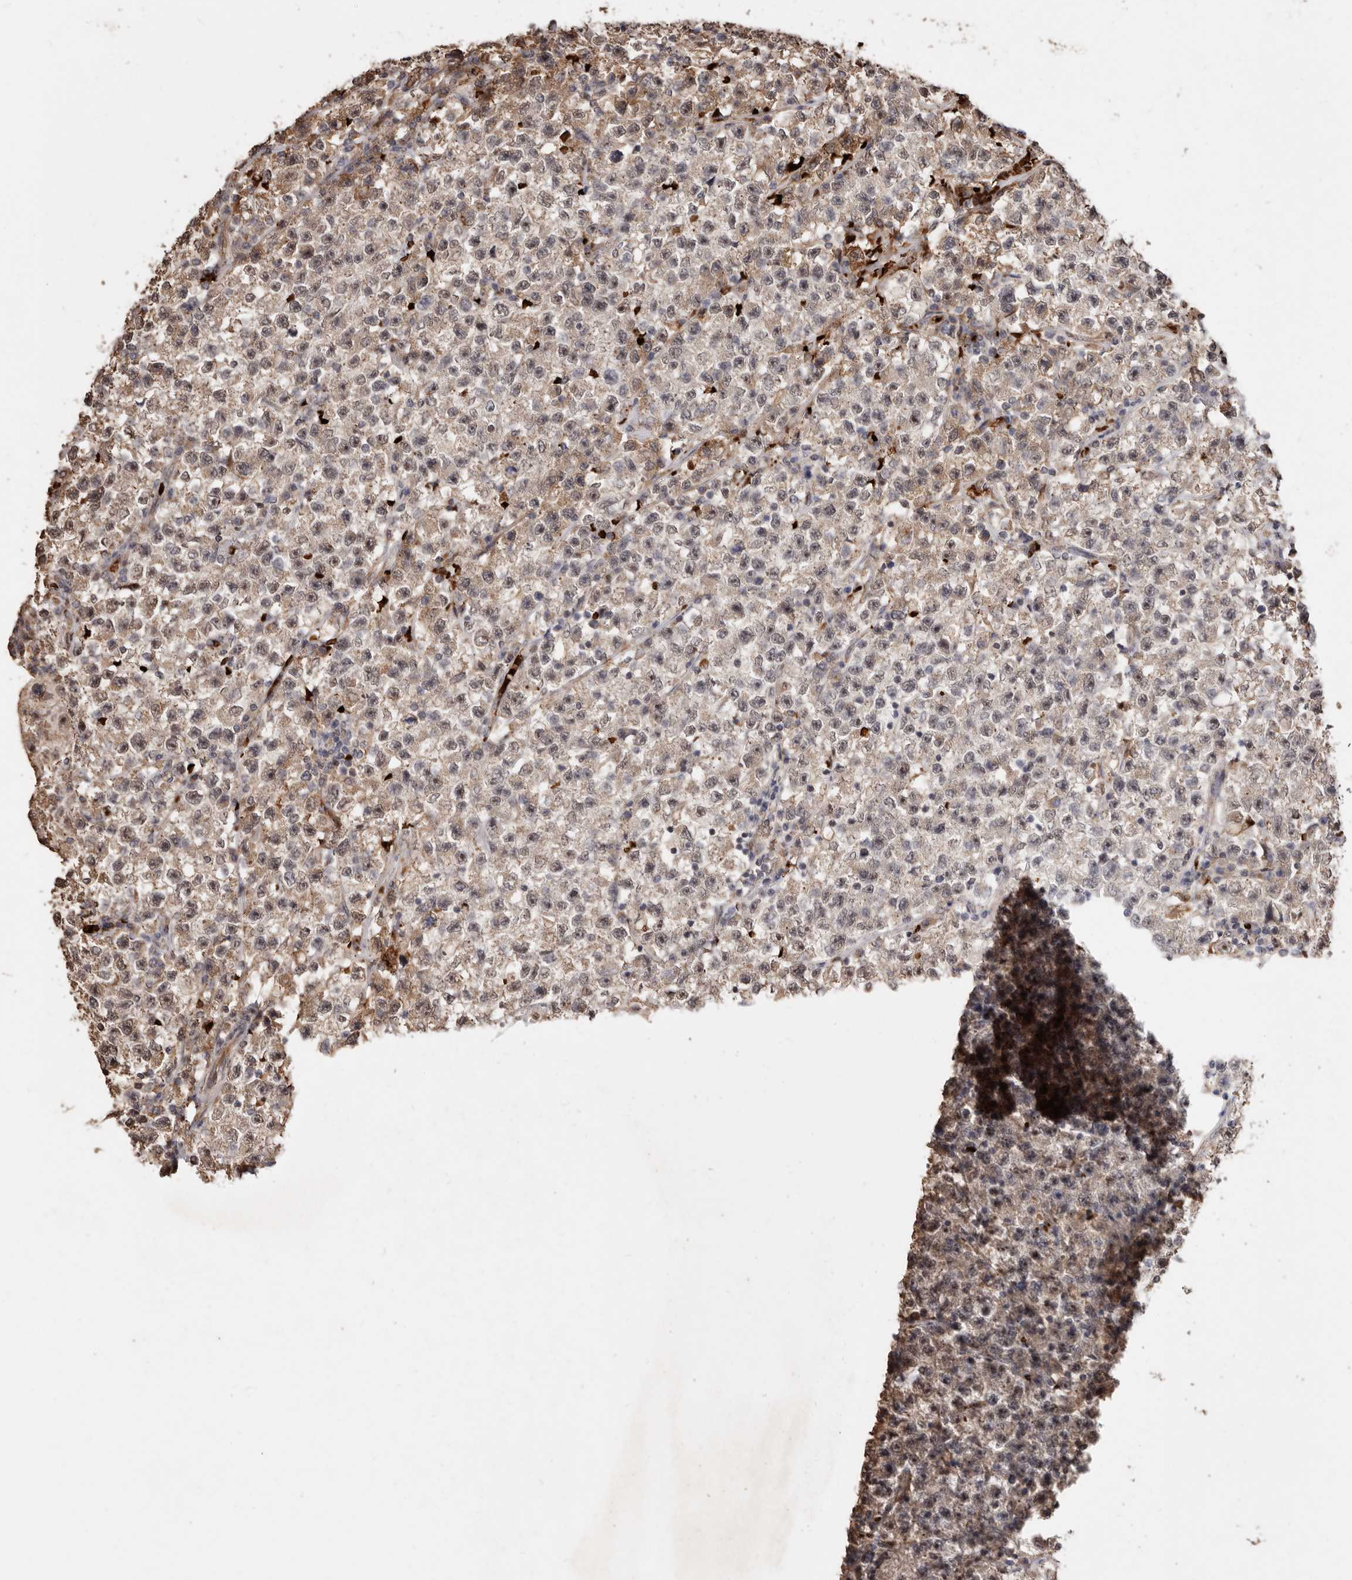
{"staining": {"intensity": "weak", "quantity": "25%-75%", "location": "cytoplasmic/membranous,nuclear"}, "tissue": "testis cancer", "cell_type": "Tumor cells", "image_type": "cancer", "snomed": [{"axis": "morphology", "description": "Seminoma, NOS"}, {"axis": "topography", "description": "Testis"}], "caption": "Seminoma (testis) stained with a brown dye exhibits weak cytoplasmic/membranous and nuclear positive positivity in approximately 25%-75% of tumor cells.", "gene": "GRAMD2A", "patient": {"sex": "male", "age": 22}}